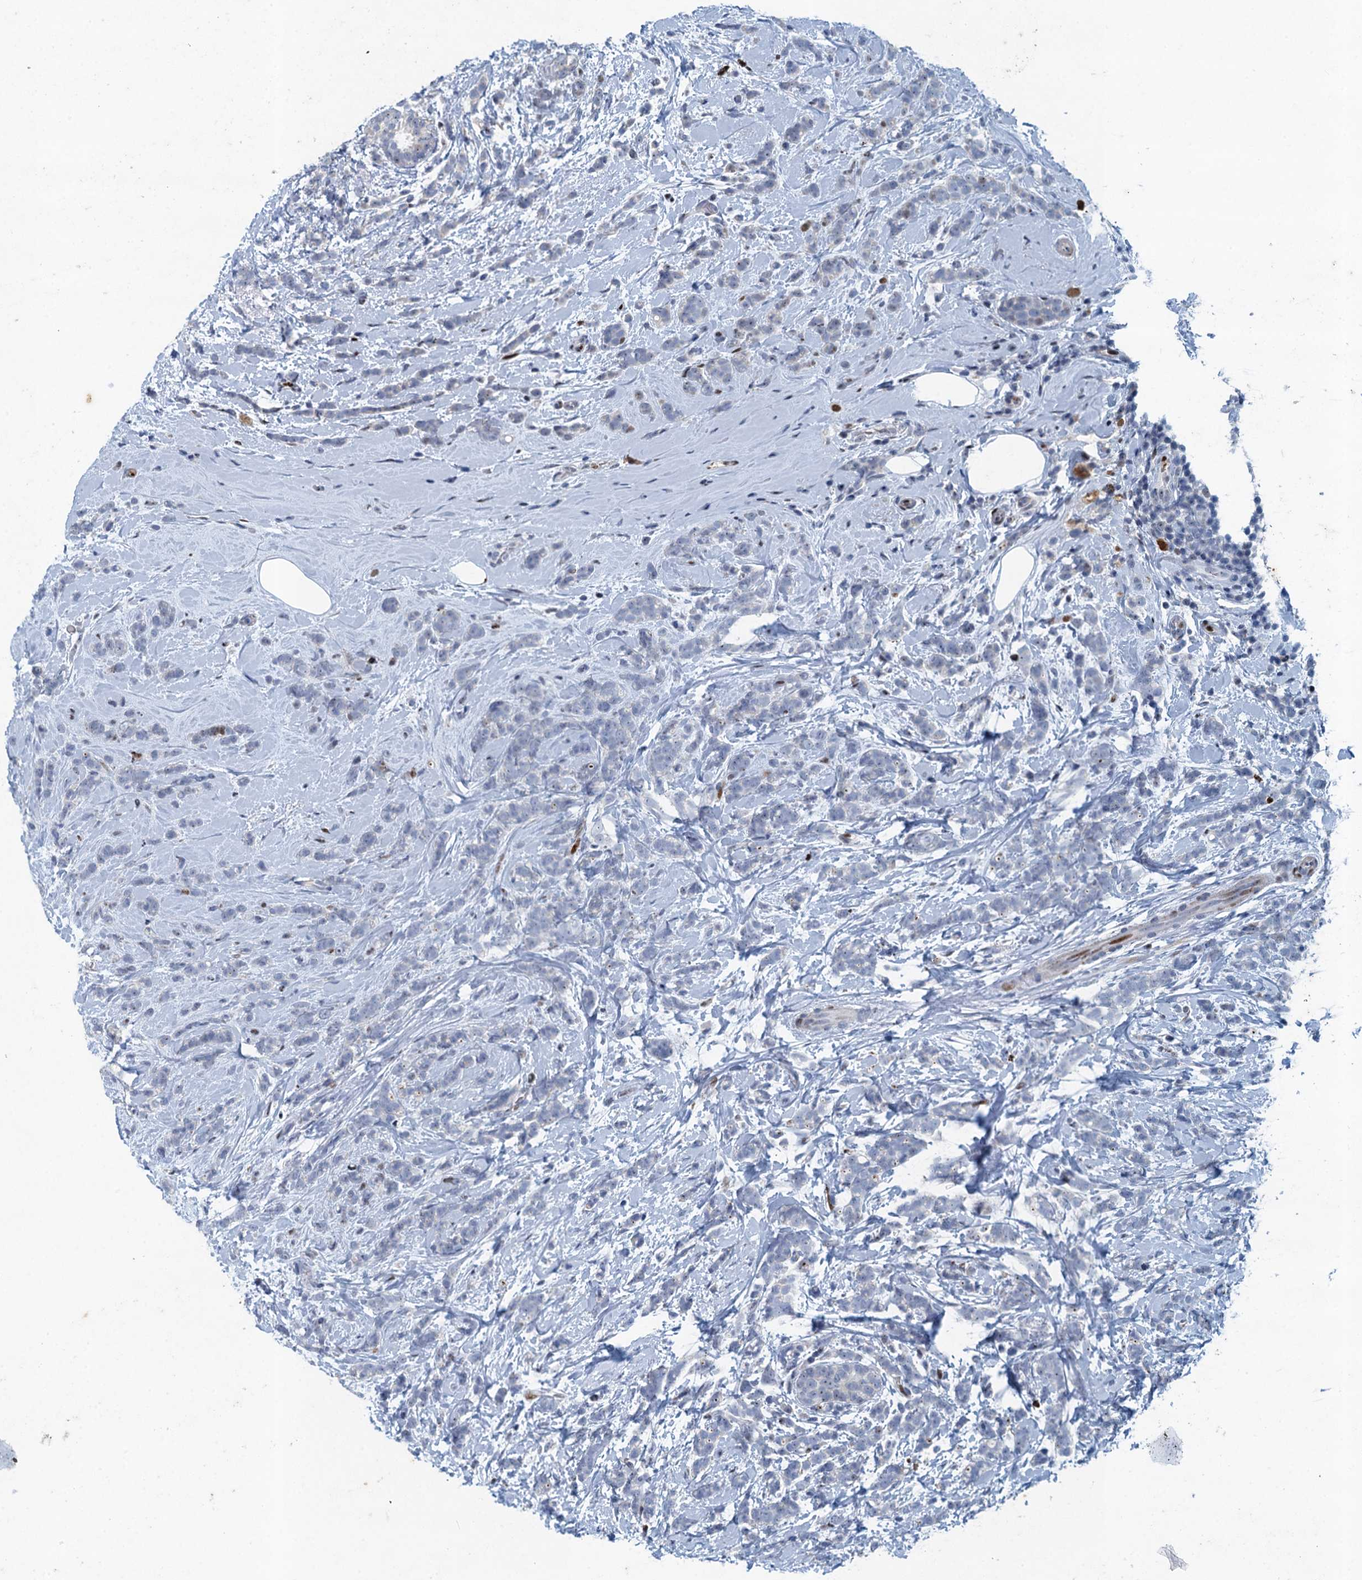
{"staining": {"intensity": "negative", "quantity": "none", "location": "none"}, "tissue": "breast cancer", "cell_type": "Tumor cells", "image_type": "cancer", "snomed": [{"axis": "morphology", "description": "Lobular carcinoma"}, {"axis": "topography", "description": "Breast"}], "caption": "Immunohistochemistry (IHC) of human breast cancer (lobular carcinoma) demonstrates no expression in tumor cells.", "gene": "ANKRD13D", "patient": {"sex": "female", "age": 58}}